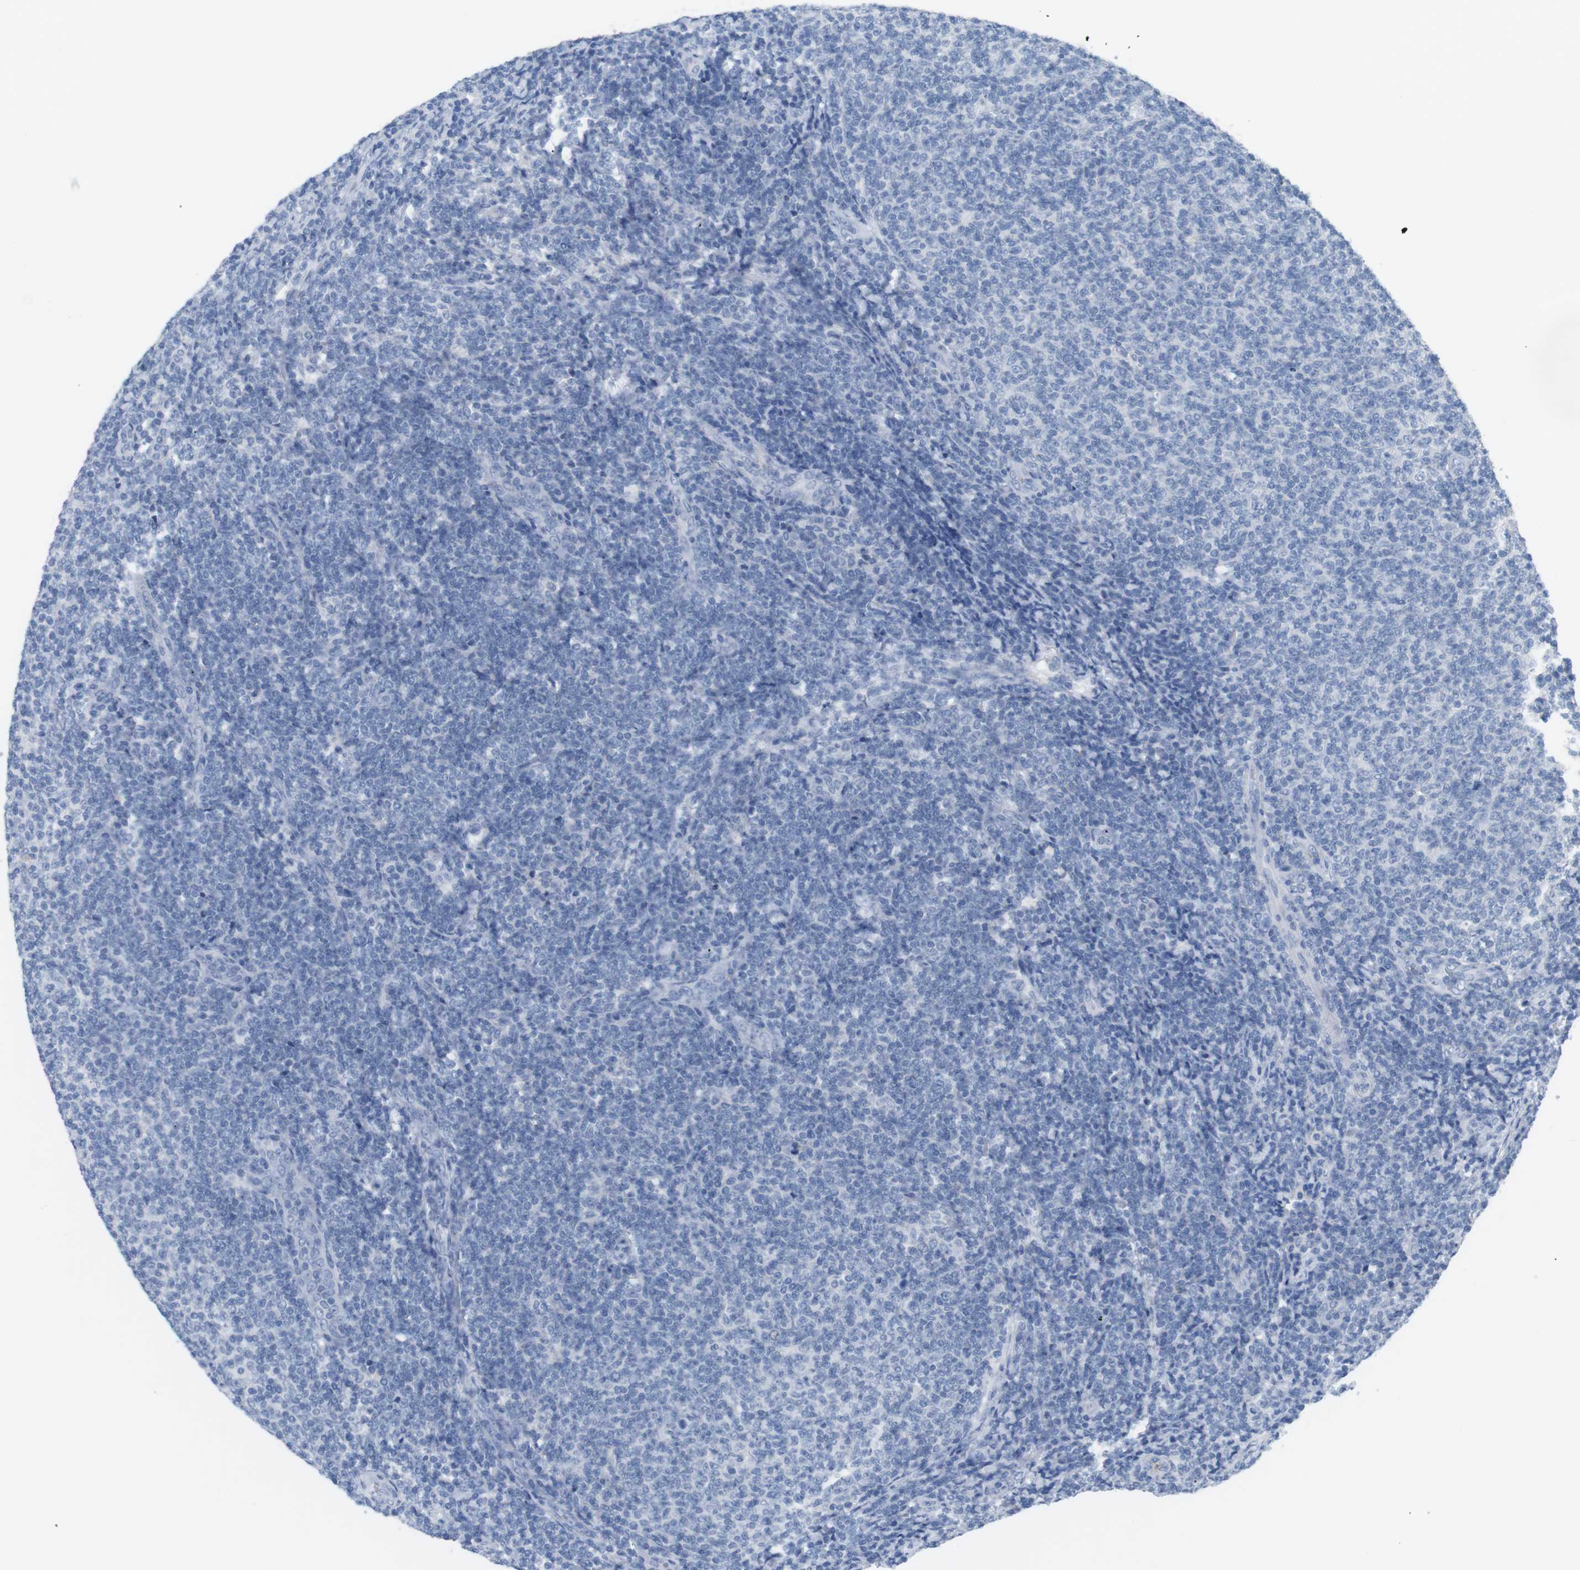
{"staining": {"intensity": "negative", "quantity": "none", "location": "none"}, "tissue": "lymphoma", "cell_type": "Tumor cells", "image_type": "cancer", "snomed": [{"axis": "morphology", "description": "Malignant lymphoma, non-Hodgkin's type, Low grade"}, {"axis": "topography", "description": "Lymph node"}], "caption": "A high-resolution photomicrograph shows immunohistochemistry staining of lymphoma, which displays no significant positivity in tumor cells. (DAB (3,3'-diaminobenzidine) immunohistochemistry visualized using brightfield microscopy, high magnification).", "gene": "HBG2", "patient": {"sex": "male", "age": 66}}